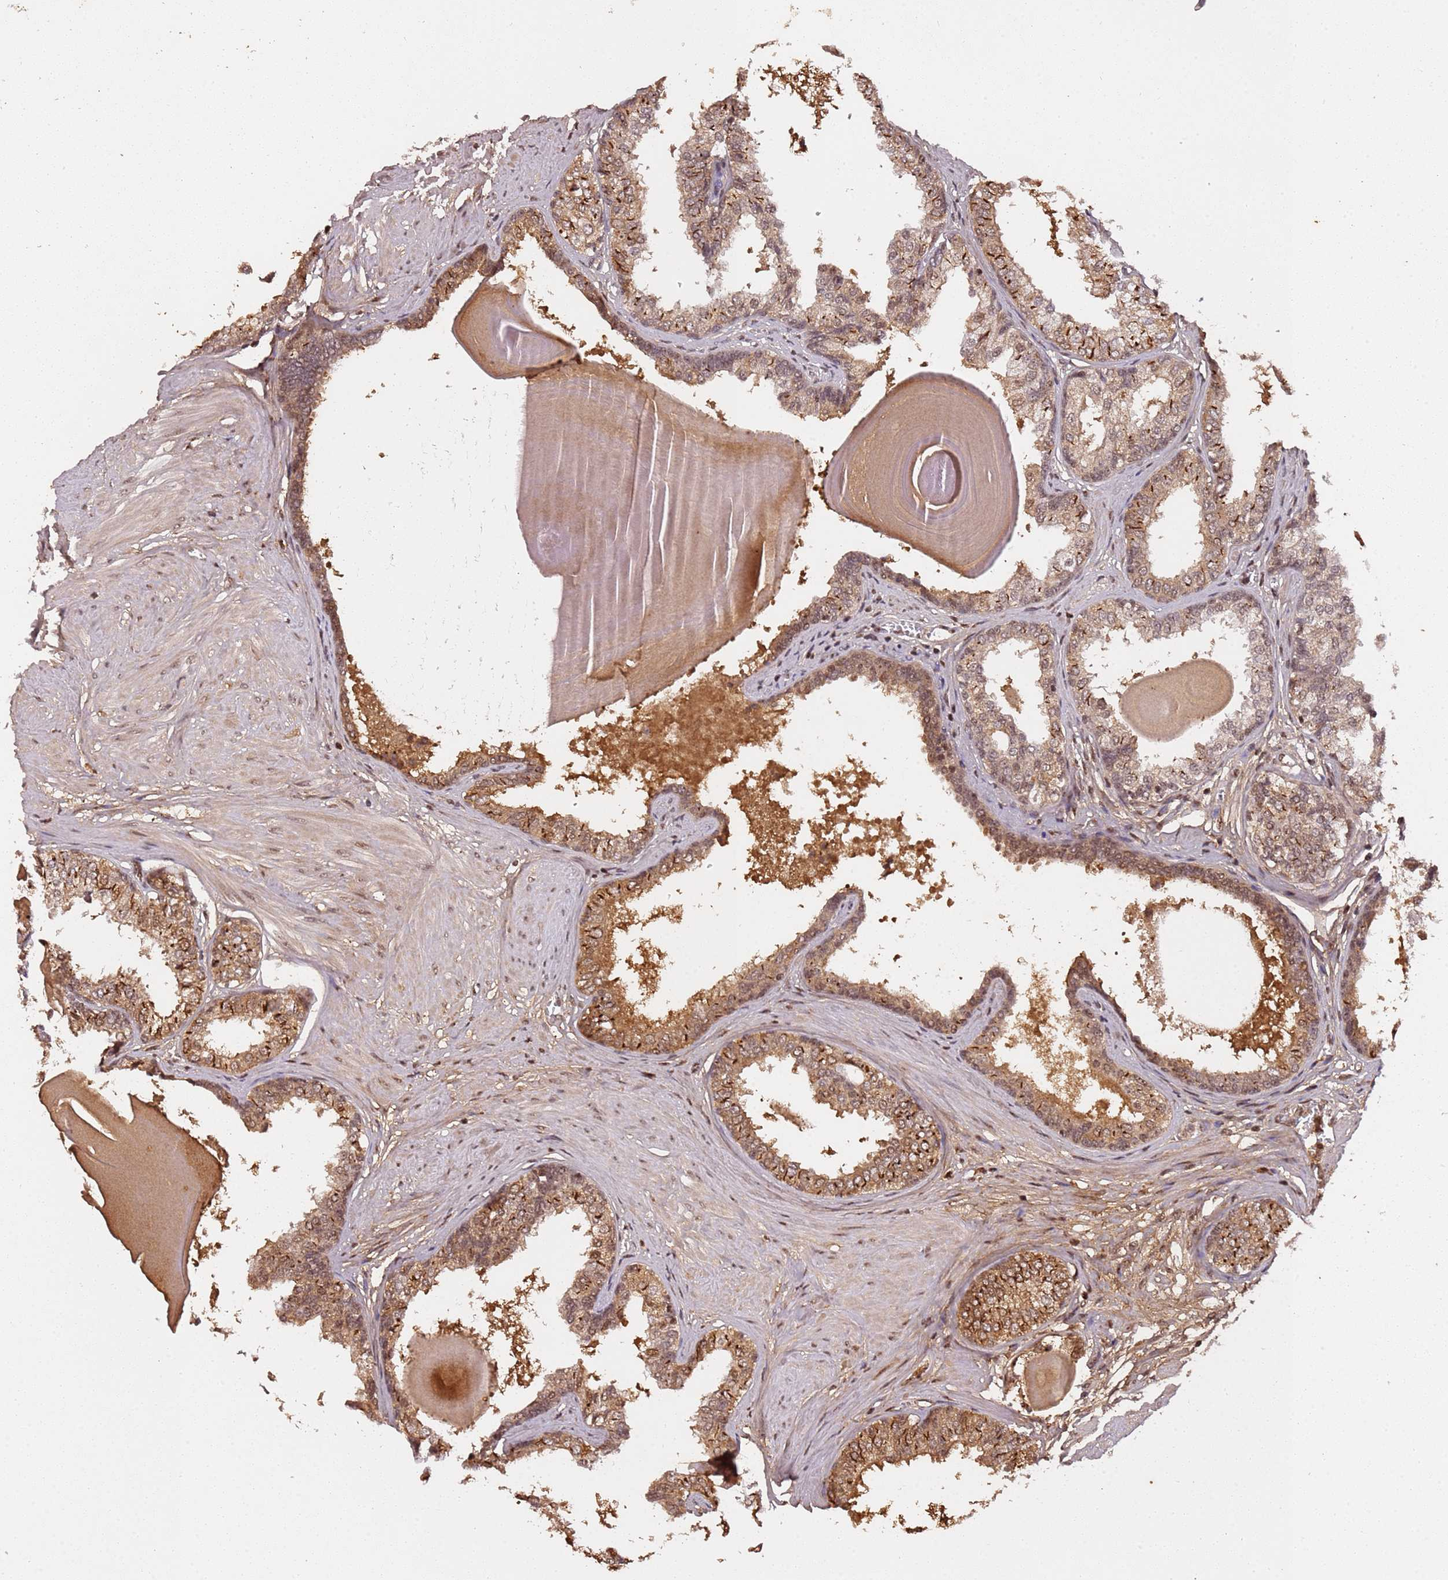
{"staining": {"intensity": "moderate", "quantity": "25%-75%", "location": "cytoplasmic/membranous,nuclear"}, "tissue": "prostate", "cell_type": "Glandular cells", "image_type": "normal", "snomed": [{"axis": "morphology", "description": "Normal tissue, NOS"}, {"axis": "topography", "description": "Prostate"}], "caption": "Protein analysis of normal prostate displays moderate cytoplasmic/membranous,nuclear positivity in about 25%-75% of glandular cells. The staining is performed using DAB brown chromogen to label protein expression. The nuclei are counter-stained blue using hematoxylin.", "gene": "COL1A2", "patient": {"sex": "male", "age": 48}}